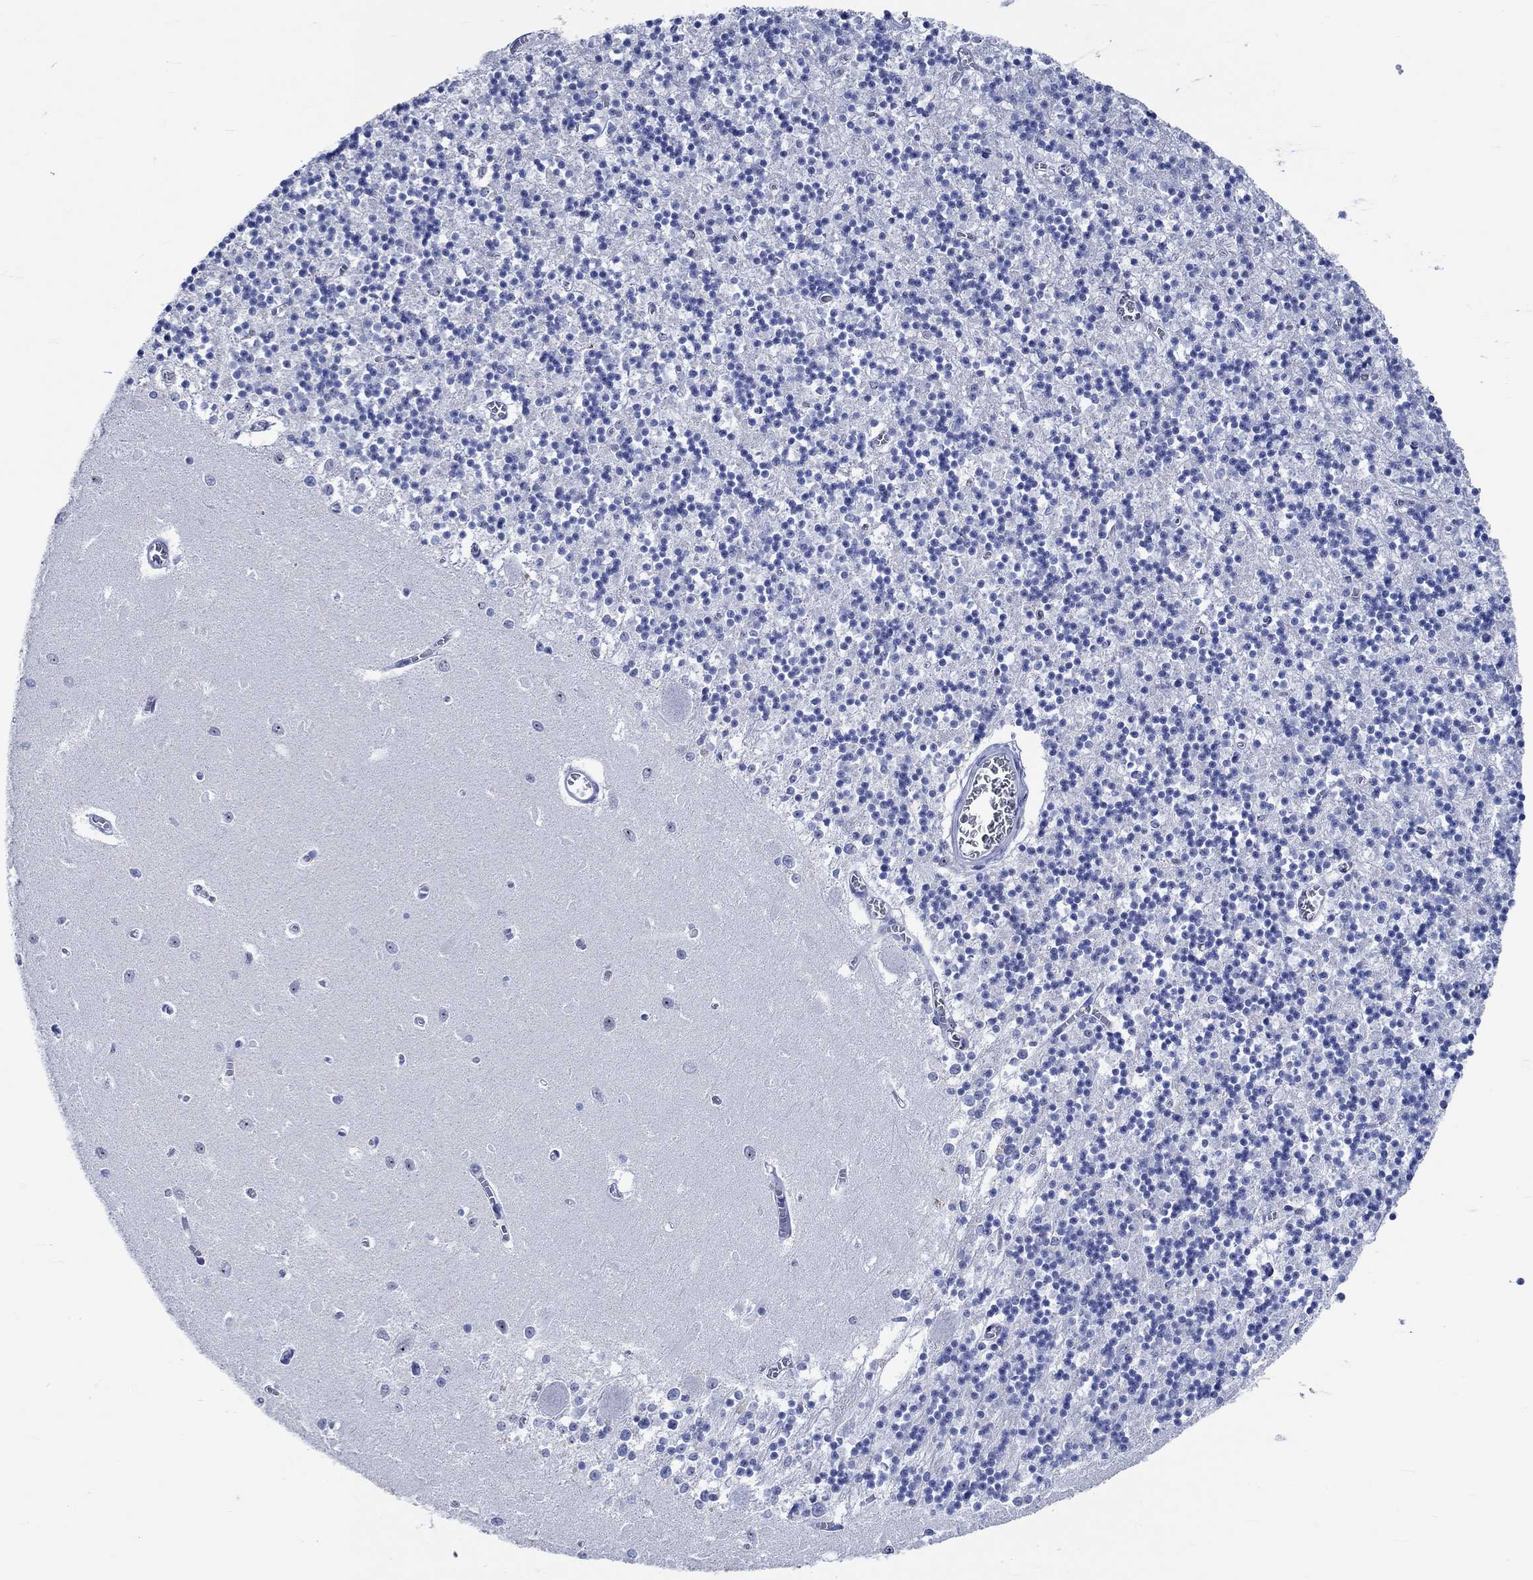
{"staining": {"intensity": "negative", "quantity": "none", "location": "none"}, "tissue": "cerebellum", "cell_type": "Cells in granular layer", "image_type": "normal", "snomed": [{"axis": "morphology", "description": "Normal tissue, NOS"}, {"axis": "topography", "description": "Cerebellum"}], "caption": "Micrograph shows no protein staining in cells in granular layer of unremarkable cerebellum.", "gene": "ZNF446", "patient": {"sex": "female", "age": 64}}